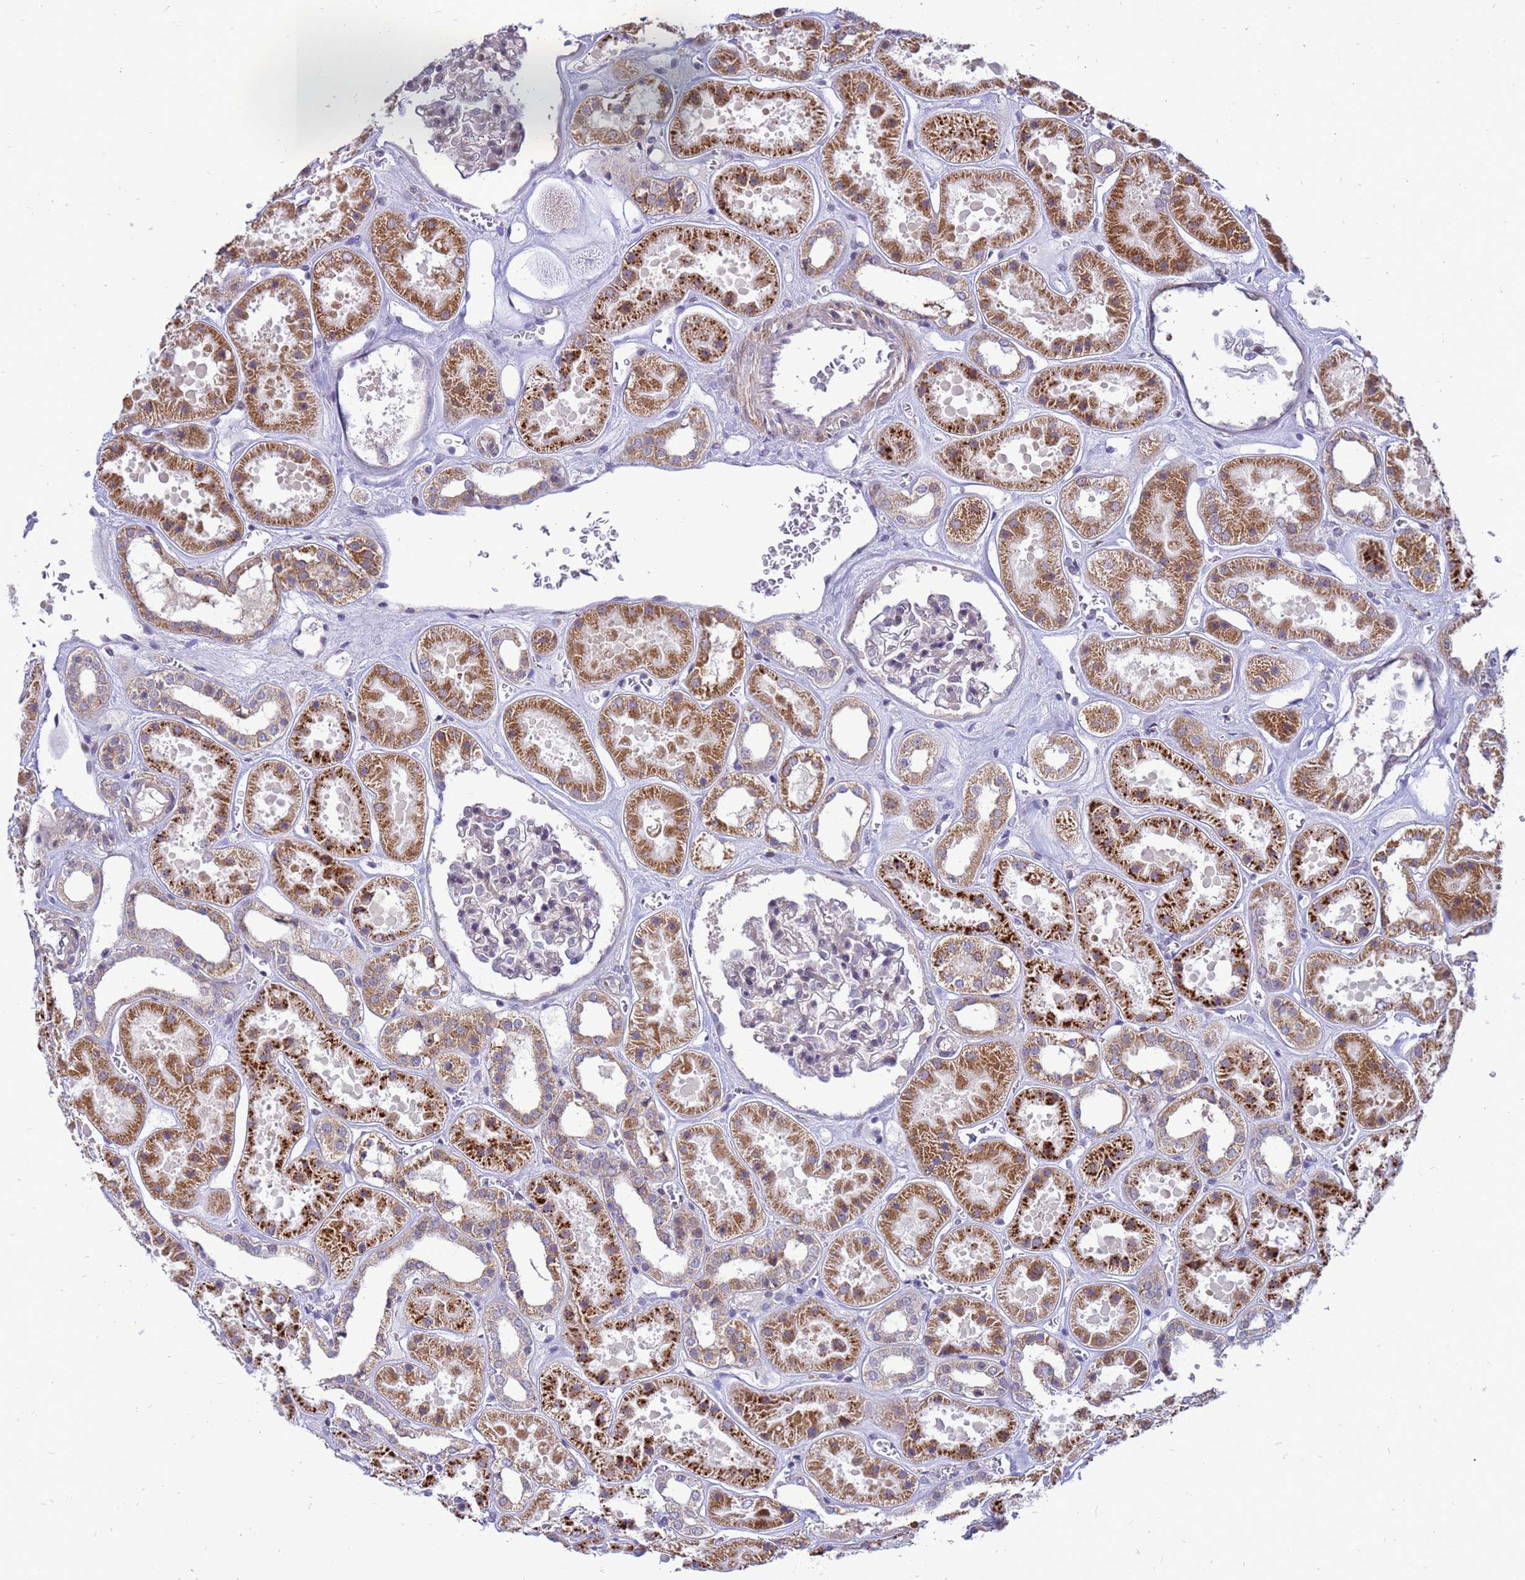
{"staining": {"intensity": "weak", "quantity": "<25%", "location": "cytoplasmic/membranous"}, "tissue": "kidney", "cell_type": "Cells in glomeruli", "image_type": "normal", "snomed": [{"axis": "morphology", "description": "Normal tissue, NOS"}, {"axis": "topography", "description": "Kidney"}], "caption": "Immunohistochemistry histopathology image of unremarkable kidney: human kidney stained with DAB (3,3'-diaminobenzidine) shows no significant protein positivity in cells in glomeruli. (DAB IHC with hematoxylin counter stain).", "gene": "C12orf43", "patient": {"sex": "female", "age": 41}}